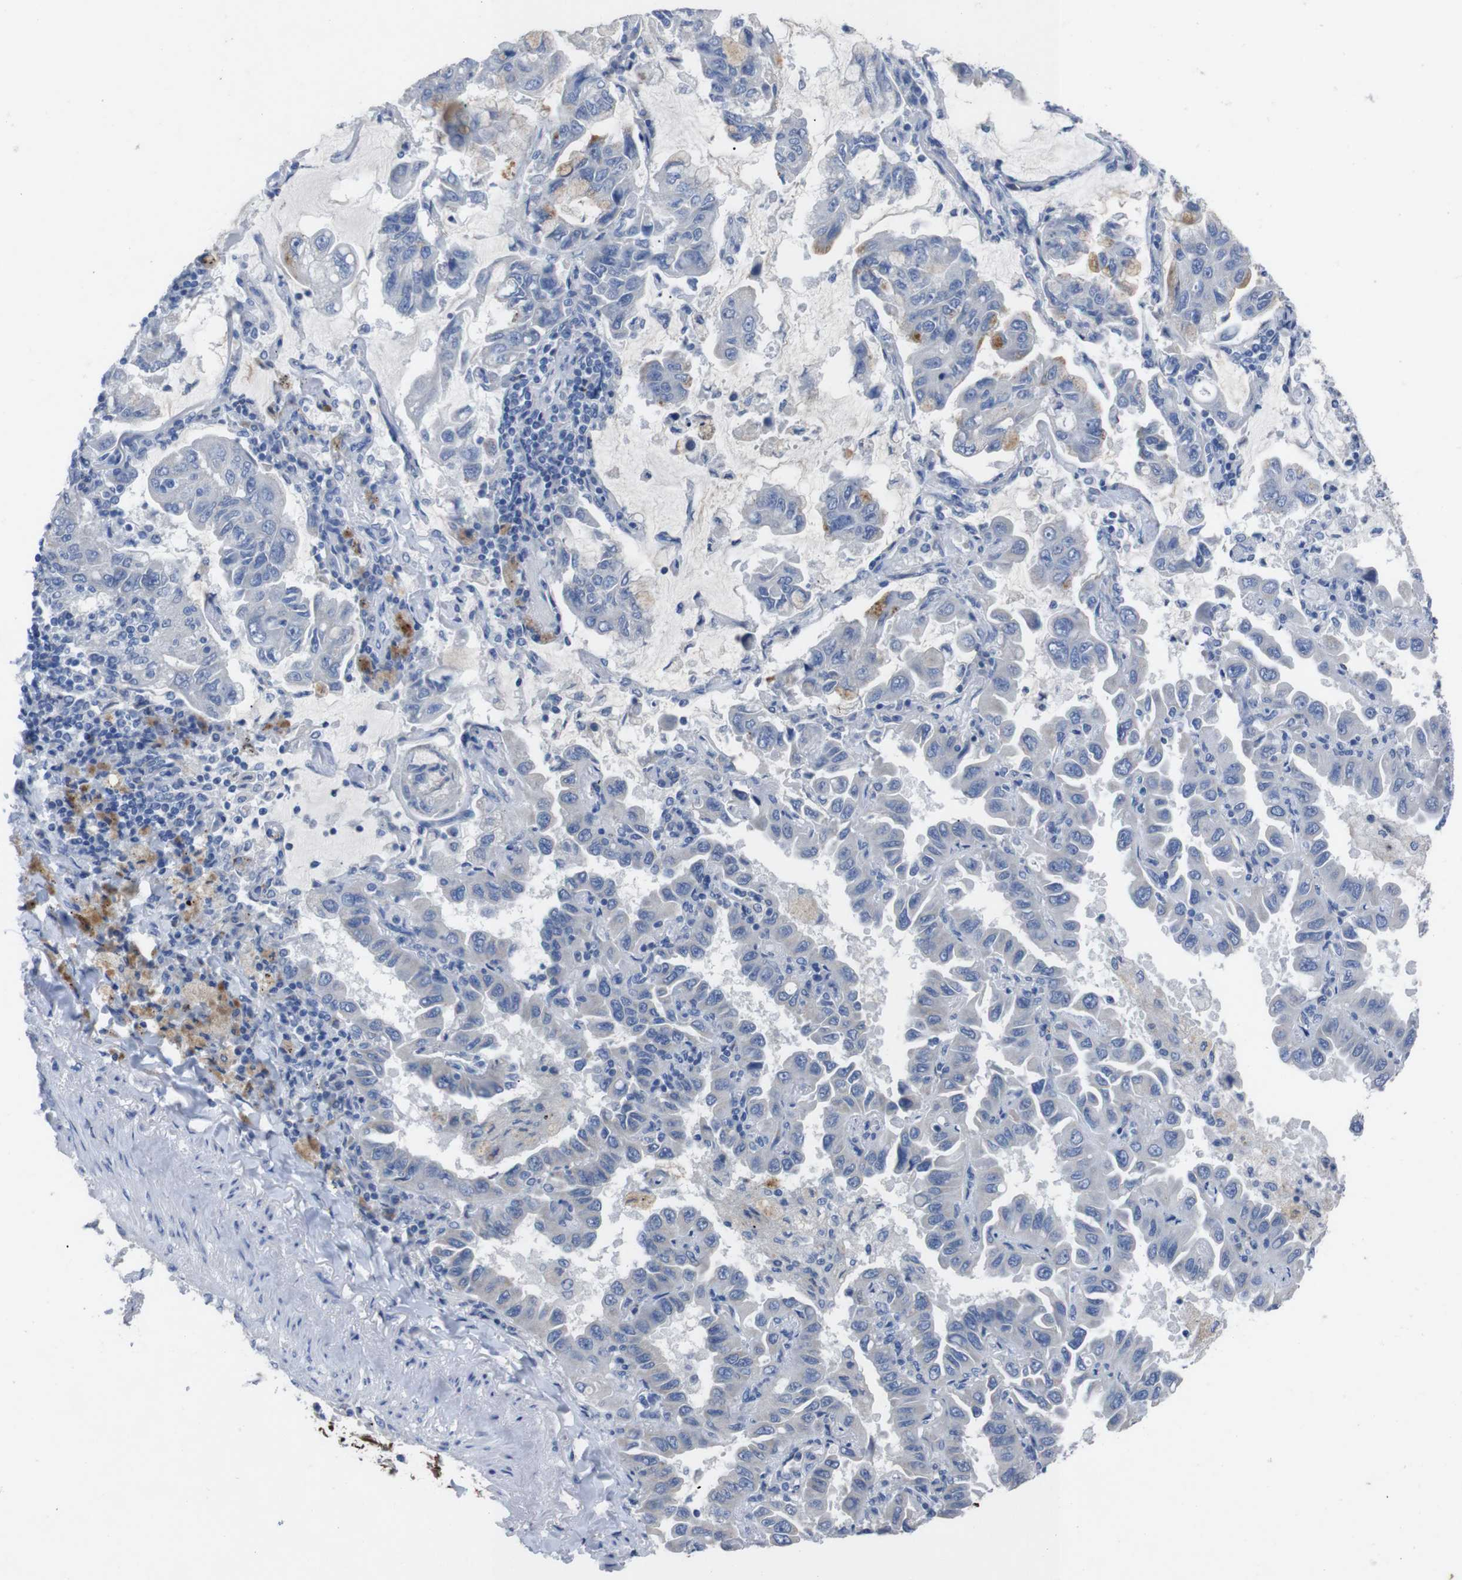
{"staining": {"intensity": "negative", "quantity": "none", "location": "none"}, "tissue": "lung cancer", "cell_type": "Tumor cells", "image_type": "cancer", "snomed": [{"axis": "morphology", "description": "Adenocarcinoma, NOS"}, {"axis": "topography", "description": "Lung"}], "caption": "Tumor cells are negative for protein expression in human lung cancer (adenocarcinoma).", "gene": "GJB2", "patient": {"sex": "male", "age": 64}}